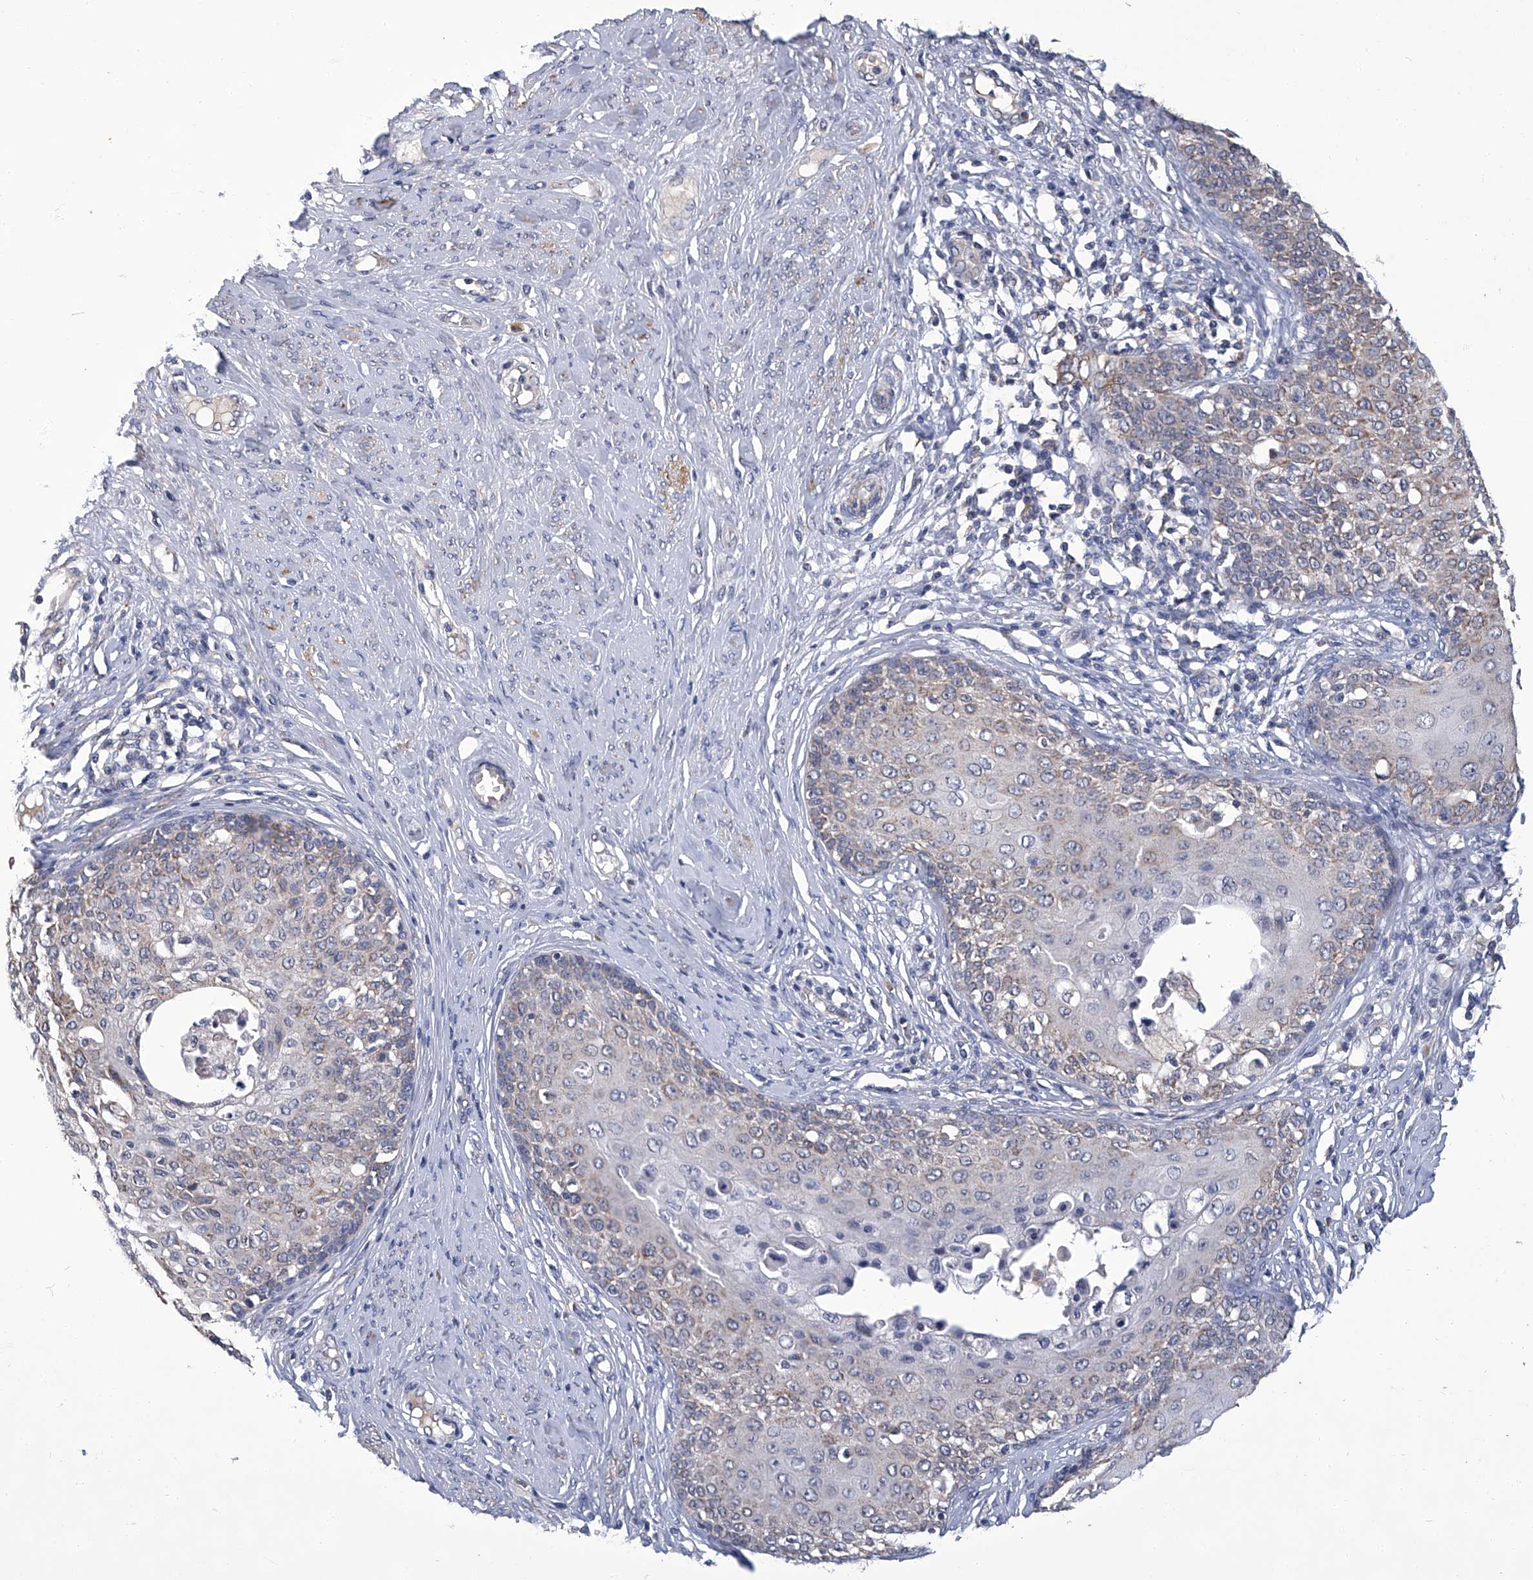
{"staining": {"intensity": "weak", "quantity": "<25%", "location": "cytoplasmic/membranous"}, "tissue": "cervical cancer", "cell_type": "Tumor cells", "image_type": "cancer", "snomed": [{"axis": "morphology", "description": "Squamous cell carcinoma, NOS"}, {"axis": "morphology", "description": "Adenocarcinoma, NOS"}, {"axis": "topography", "description": "Cervix"}], "caption": "Photomicrograph shows no significant protein staining in tumor cells of cervical cancer.", "gene": "OAT", "patient": {"sex": "female", "age": 52}}